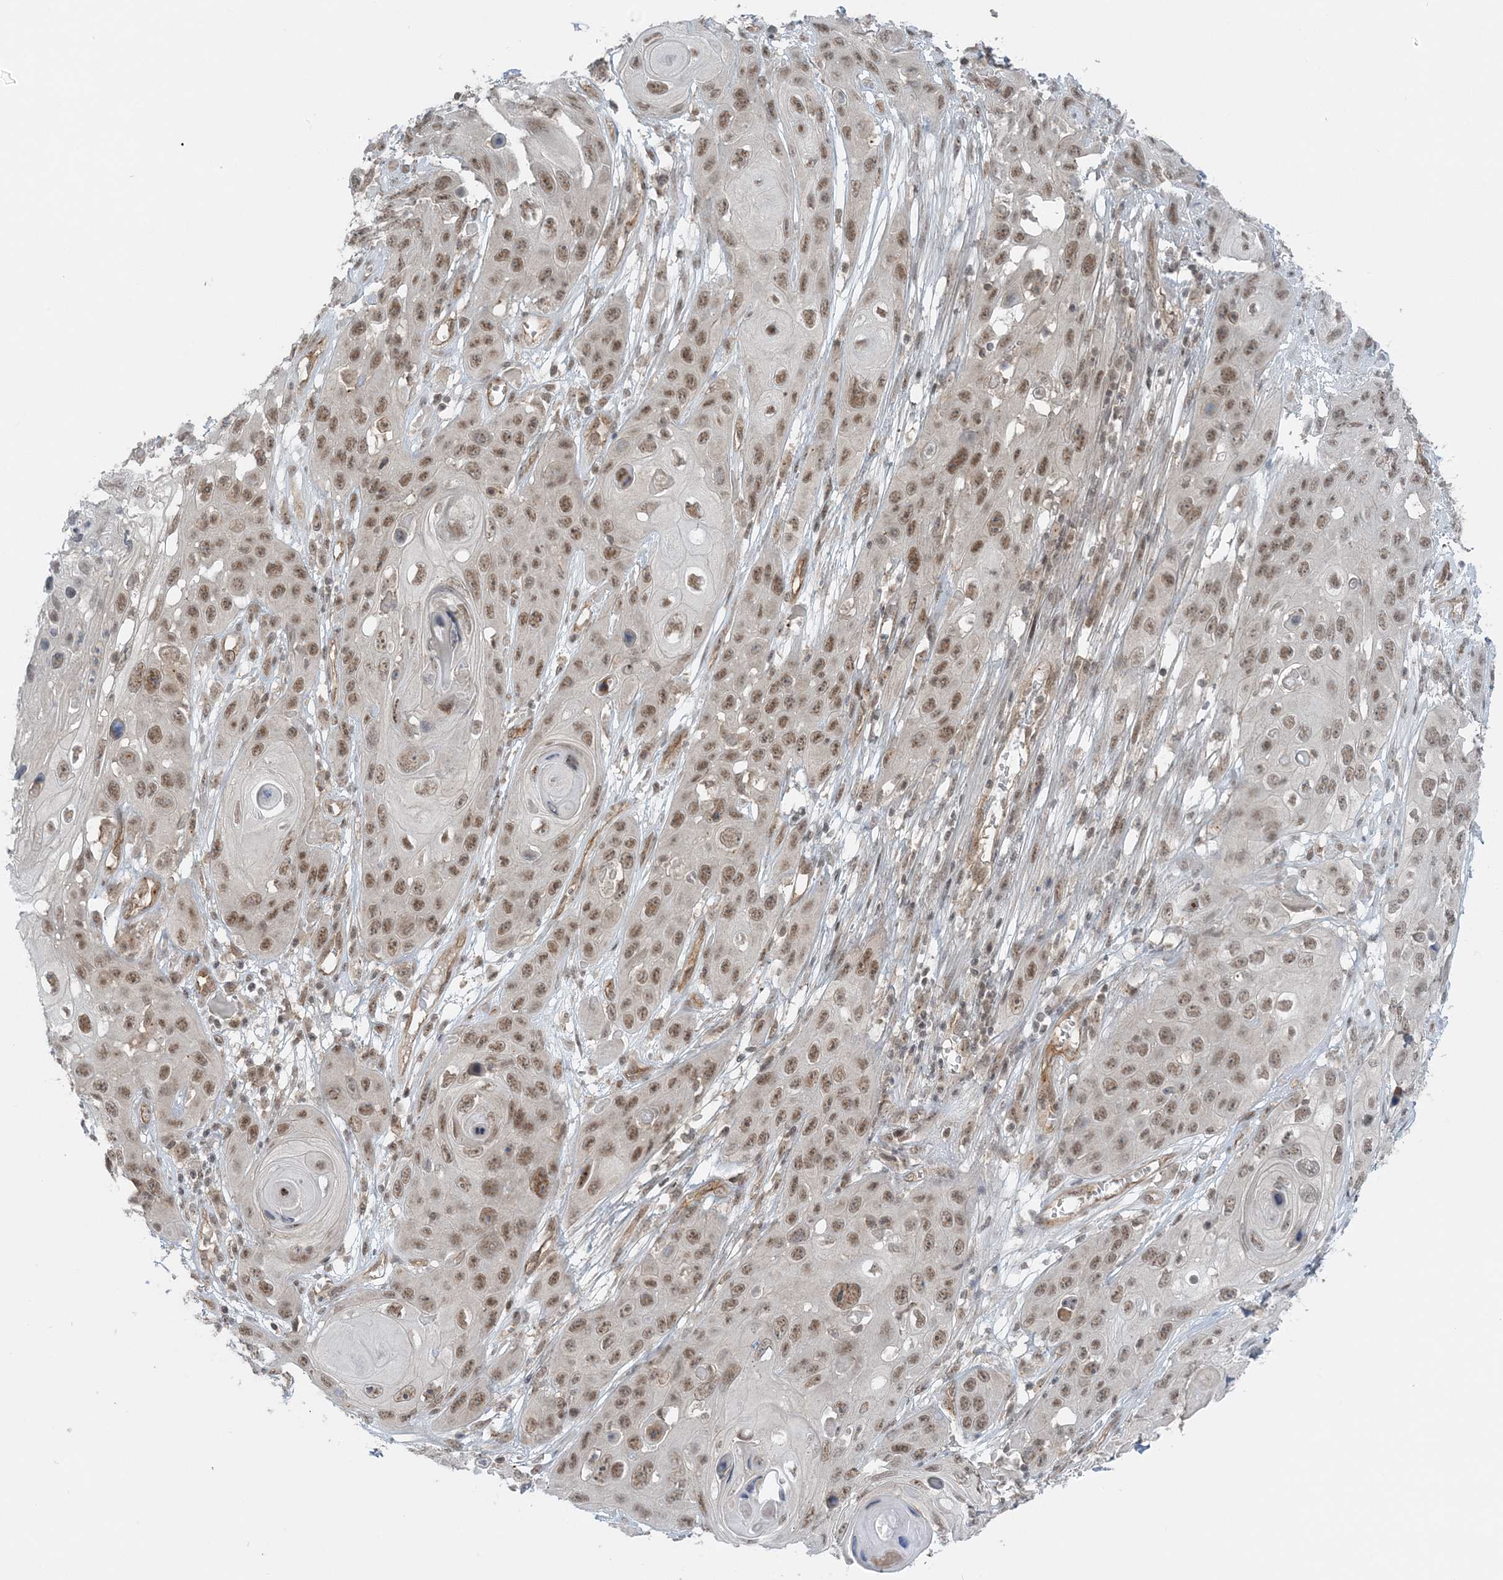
{"staining": {"intensity": "moderate", "quantity": ">75%", "location": "nuclear"}, "tissue": "skin cancer", "cell_type": "Tumor cells", "image_type": "cancer", "snomed": [{"axis": "morphology", "description": "Squamous cell carcinoma, NOS"}, {"axis": "topography", "description": "Skin"}], "caption": "Brown immunohistochemical staining in human skin cancer (squamous cell carcinoma) displays moderate nuclear staining in about >75% of tumor cells. The staining was performed using DAB (3,3'-diaminobenzidine), with brown indicating positive protein expression. Nuclei are stained blue with hematoxylin.", "gene": "ATP11A", "patient": {"sex": "male", "age": 55}}